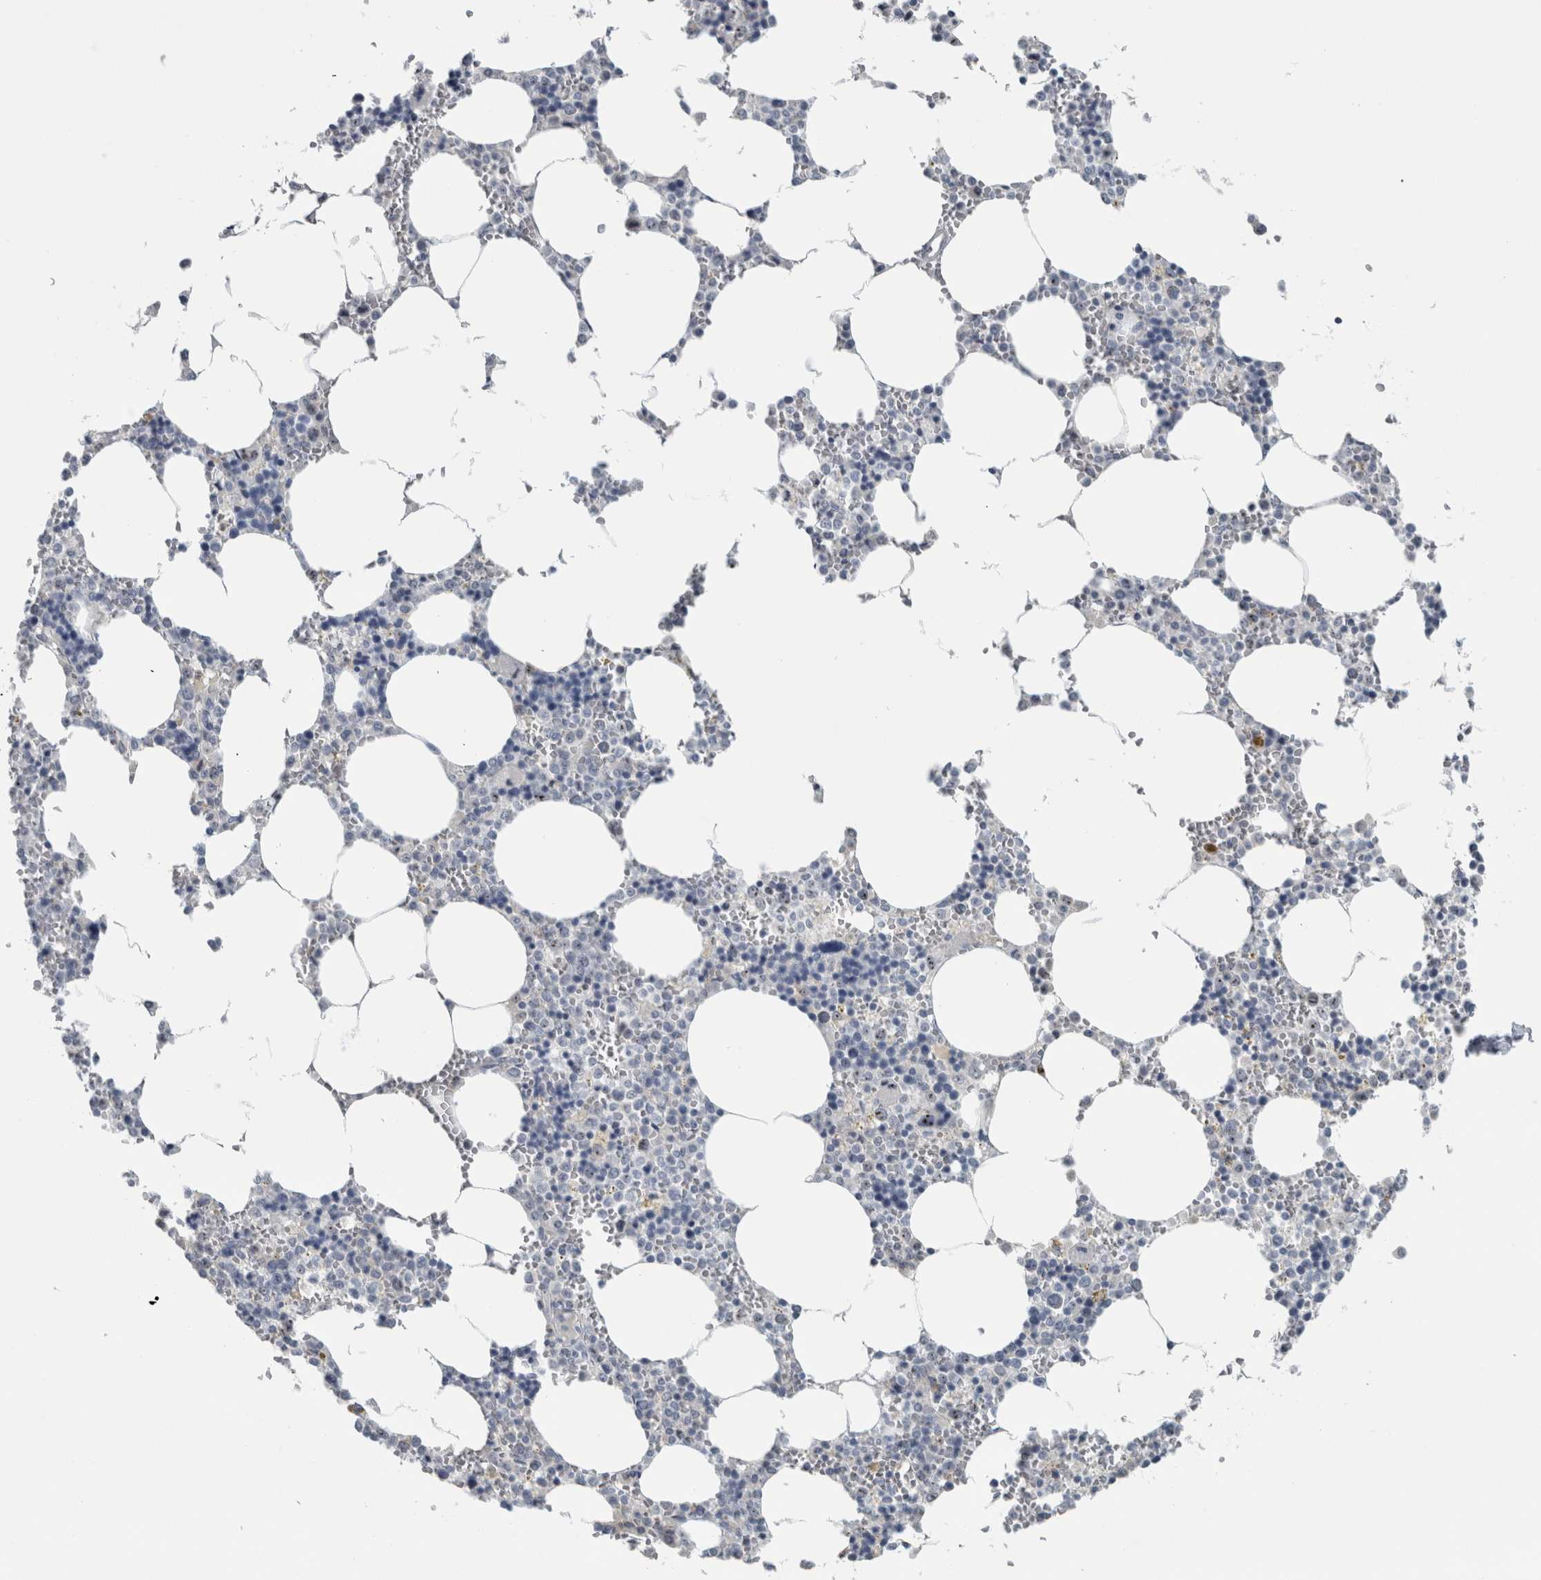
{"staining": {"intensity": "moderate", "quantity": "<25%", "location": "nuclear"}, "tissue": "bone marrow", "cell_type": "Hematopoietic cells", "image_type": "normal", "snomed": [{"axis": "morphology", "description": "Normal tissue, NOS"}, {"axis": "topography", "description": "Bone marrow"}], "caption": "Protein expression by IHC demonstrates moderate nuclear expression in approximately <25% of hematopoietic cells in unremarkable bone marrow.", "gene": "UTP6", "patient": {"sex": "male", "age": 70}}